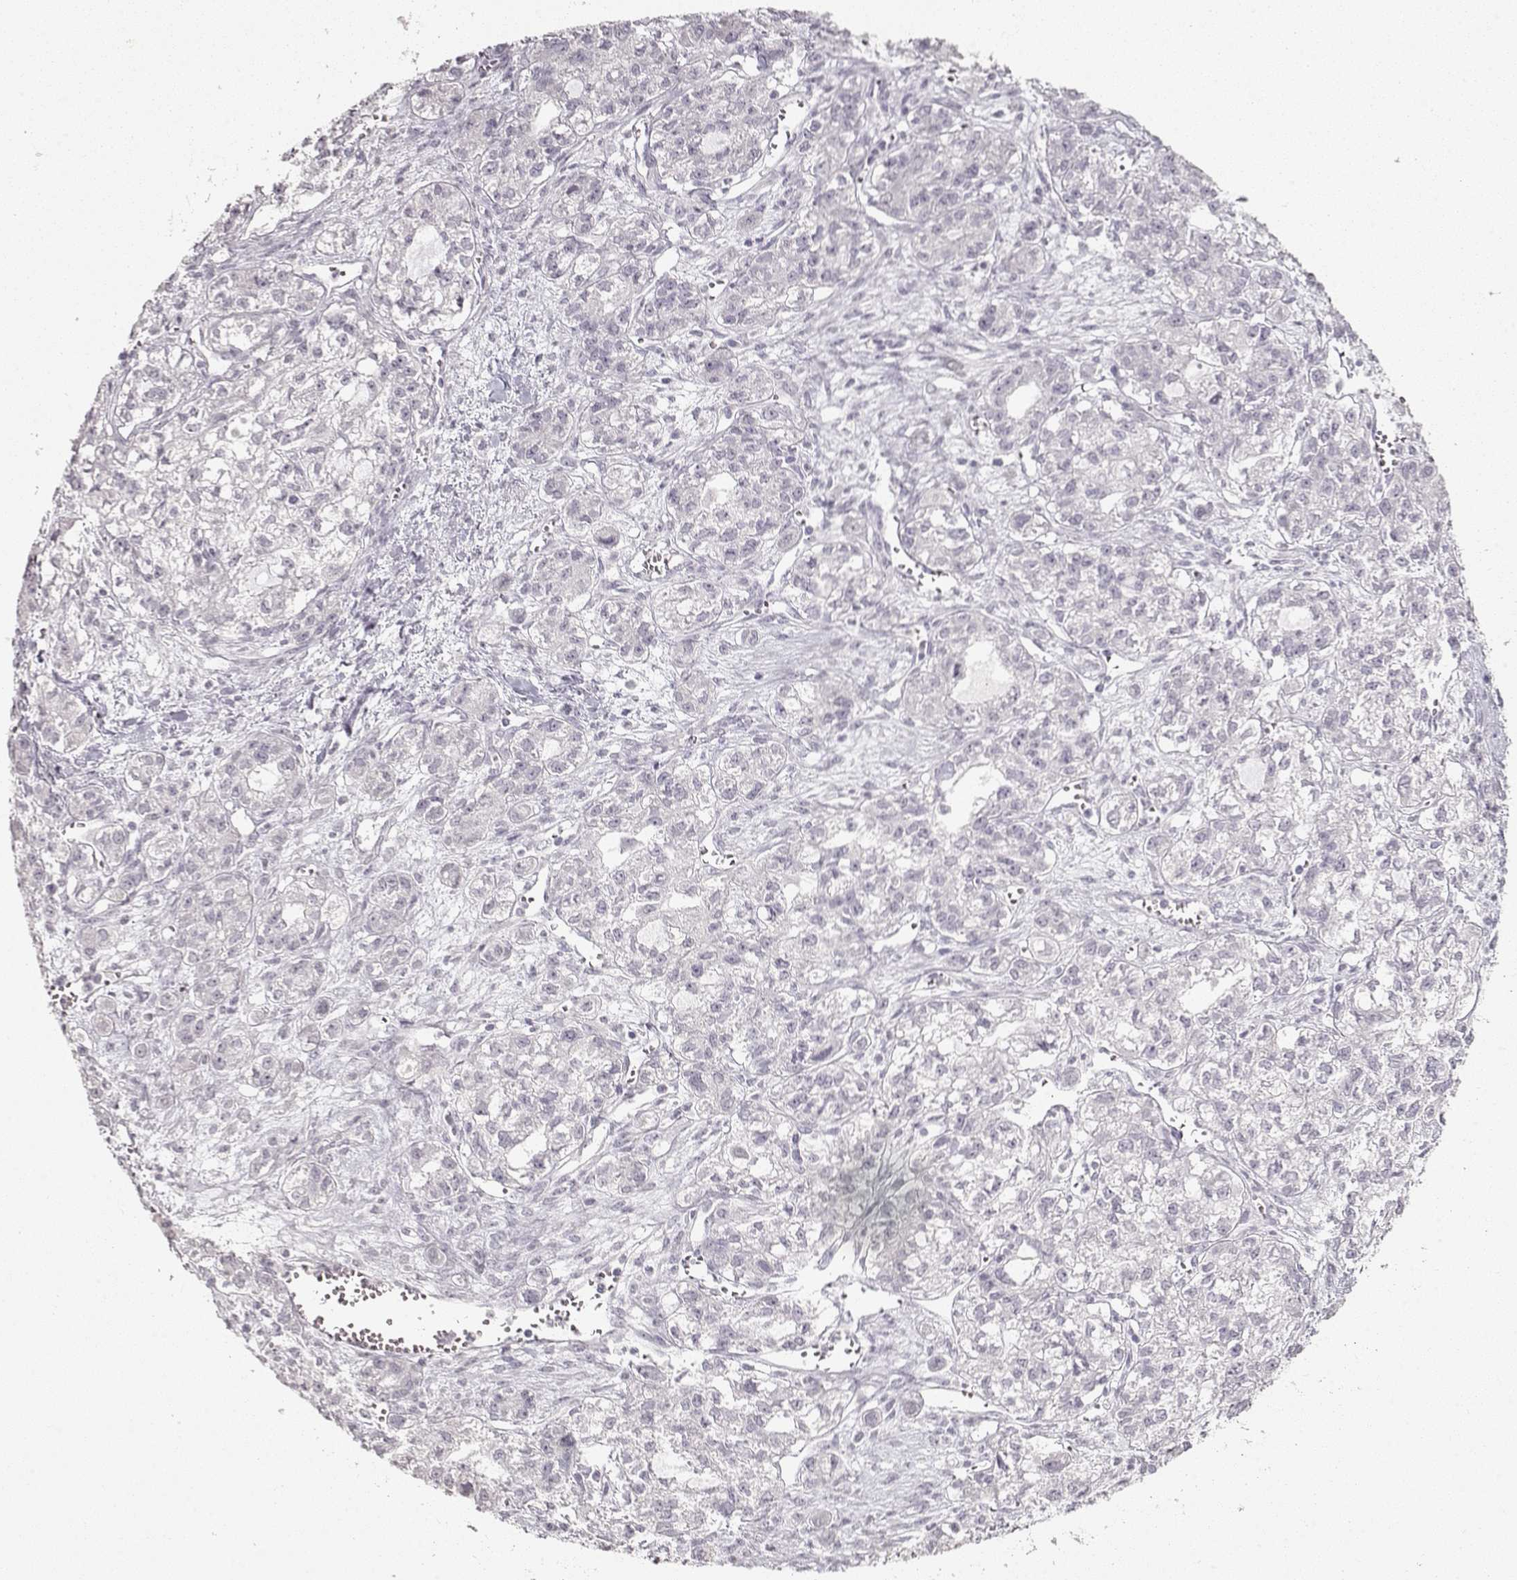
{"staining": {"intensity": "negative", "quantity": "none", "location": "none"}, "tissue": "ovarian cancer", "cell_type": "Tumor cells", "image_type": "cancer", "snomed": [{"axis": "morphology", "description": "Carcinoma, endometroid"}, {"axis": "topography", "description": "Ovary"}], "caption": "The immunohistochemistry image has no significant staining in tumor cells of endometroid carcinoma (ovarian) tissue. (DAB immunohistochemistry, high magnification).", "gene": "S100B", "patient": {"sex": "female", "age": 64}}